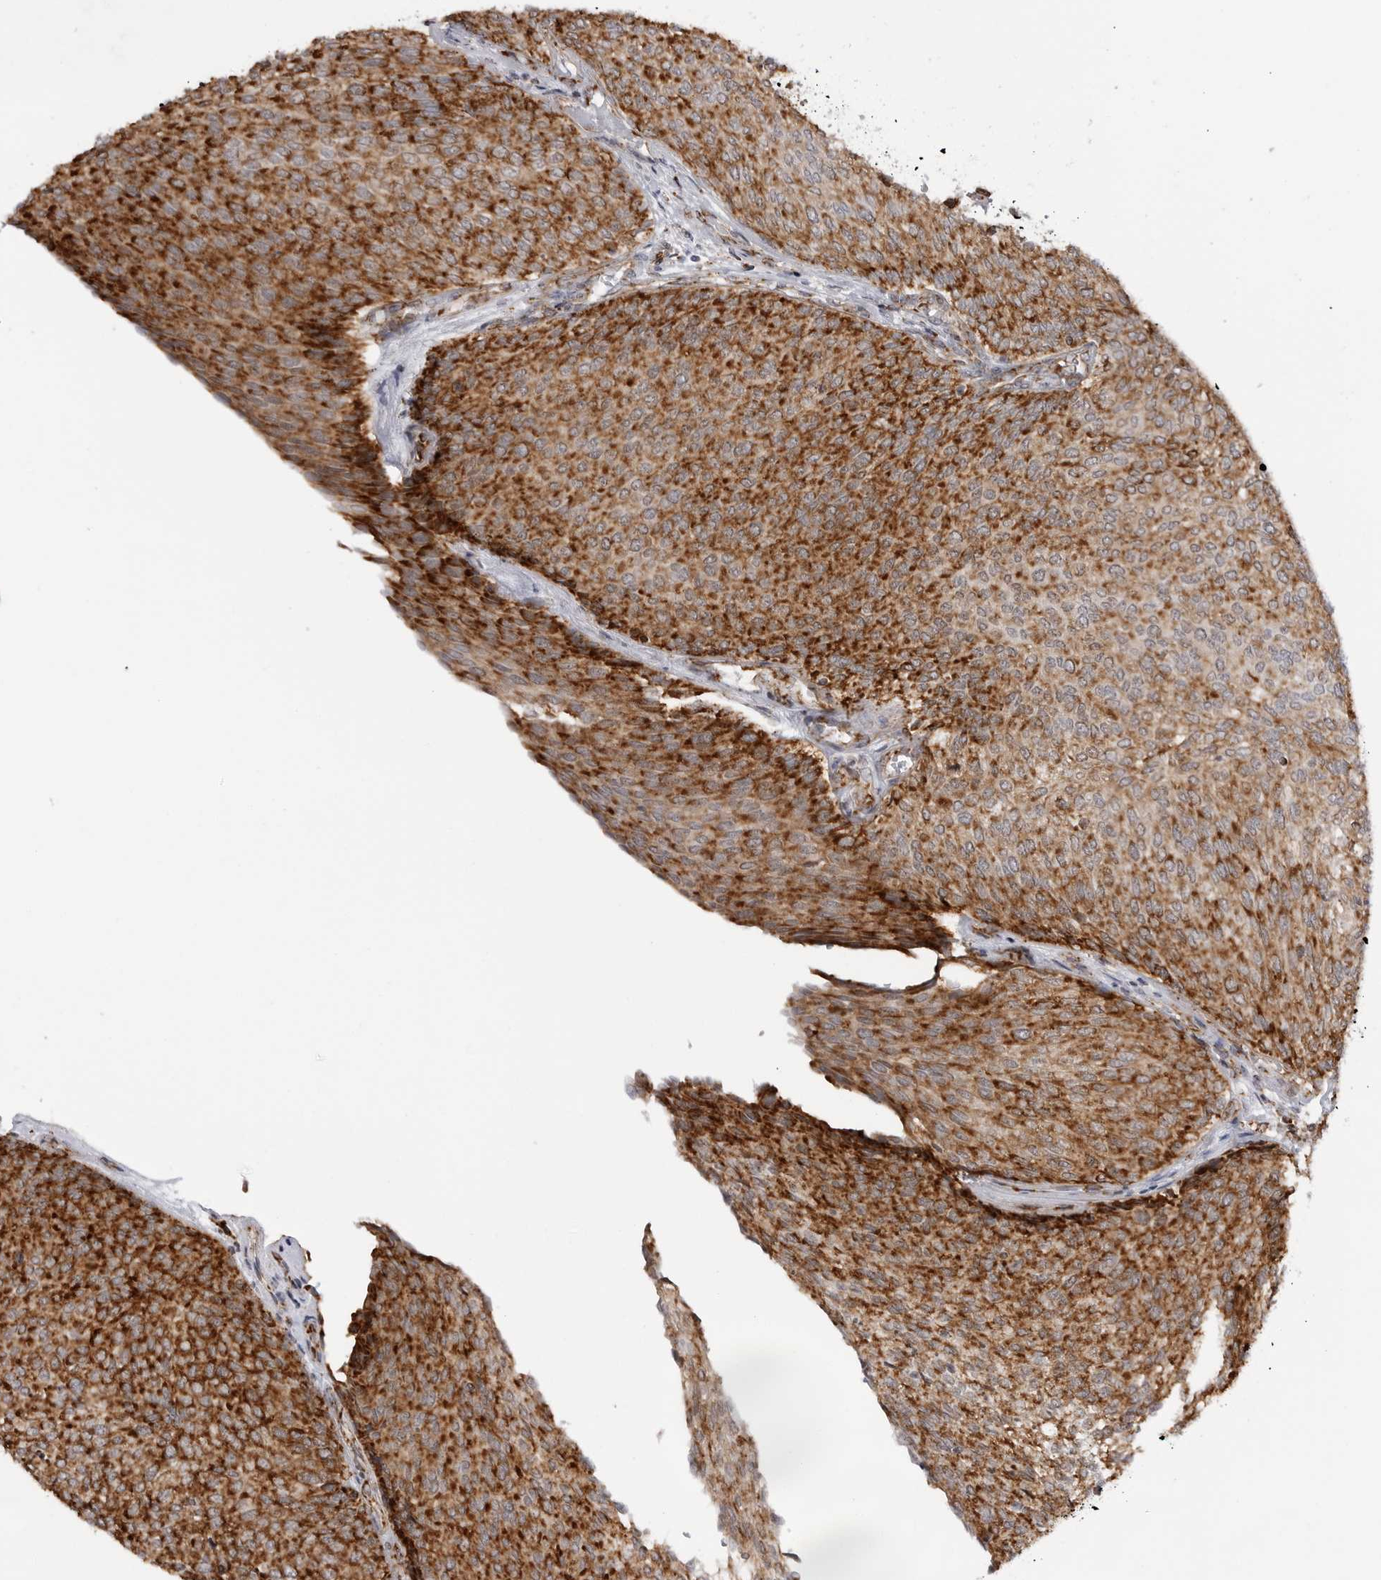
{"staining": {"intensity": "strong", "quantity": ">75%", "location": "cytoplasmic/membranous"}, "tissue": "urothelial cancer", "cell_type": "Tumor cells", "image_type": "cancer", "snomed": [{"axis": "morphology", "description": "Urothelial carcinoma, Low grade"}, {"axis": "topography", "description": "Urinary bladder"}], "caption": "About >75% of tumor cells in urothelial cancer display strong cytoplasmic/membranous protein positivity as visualized by brown immunohistochemical staining.", "gene": "COX5A", "patient": {"sex": "female", "age": 79}}